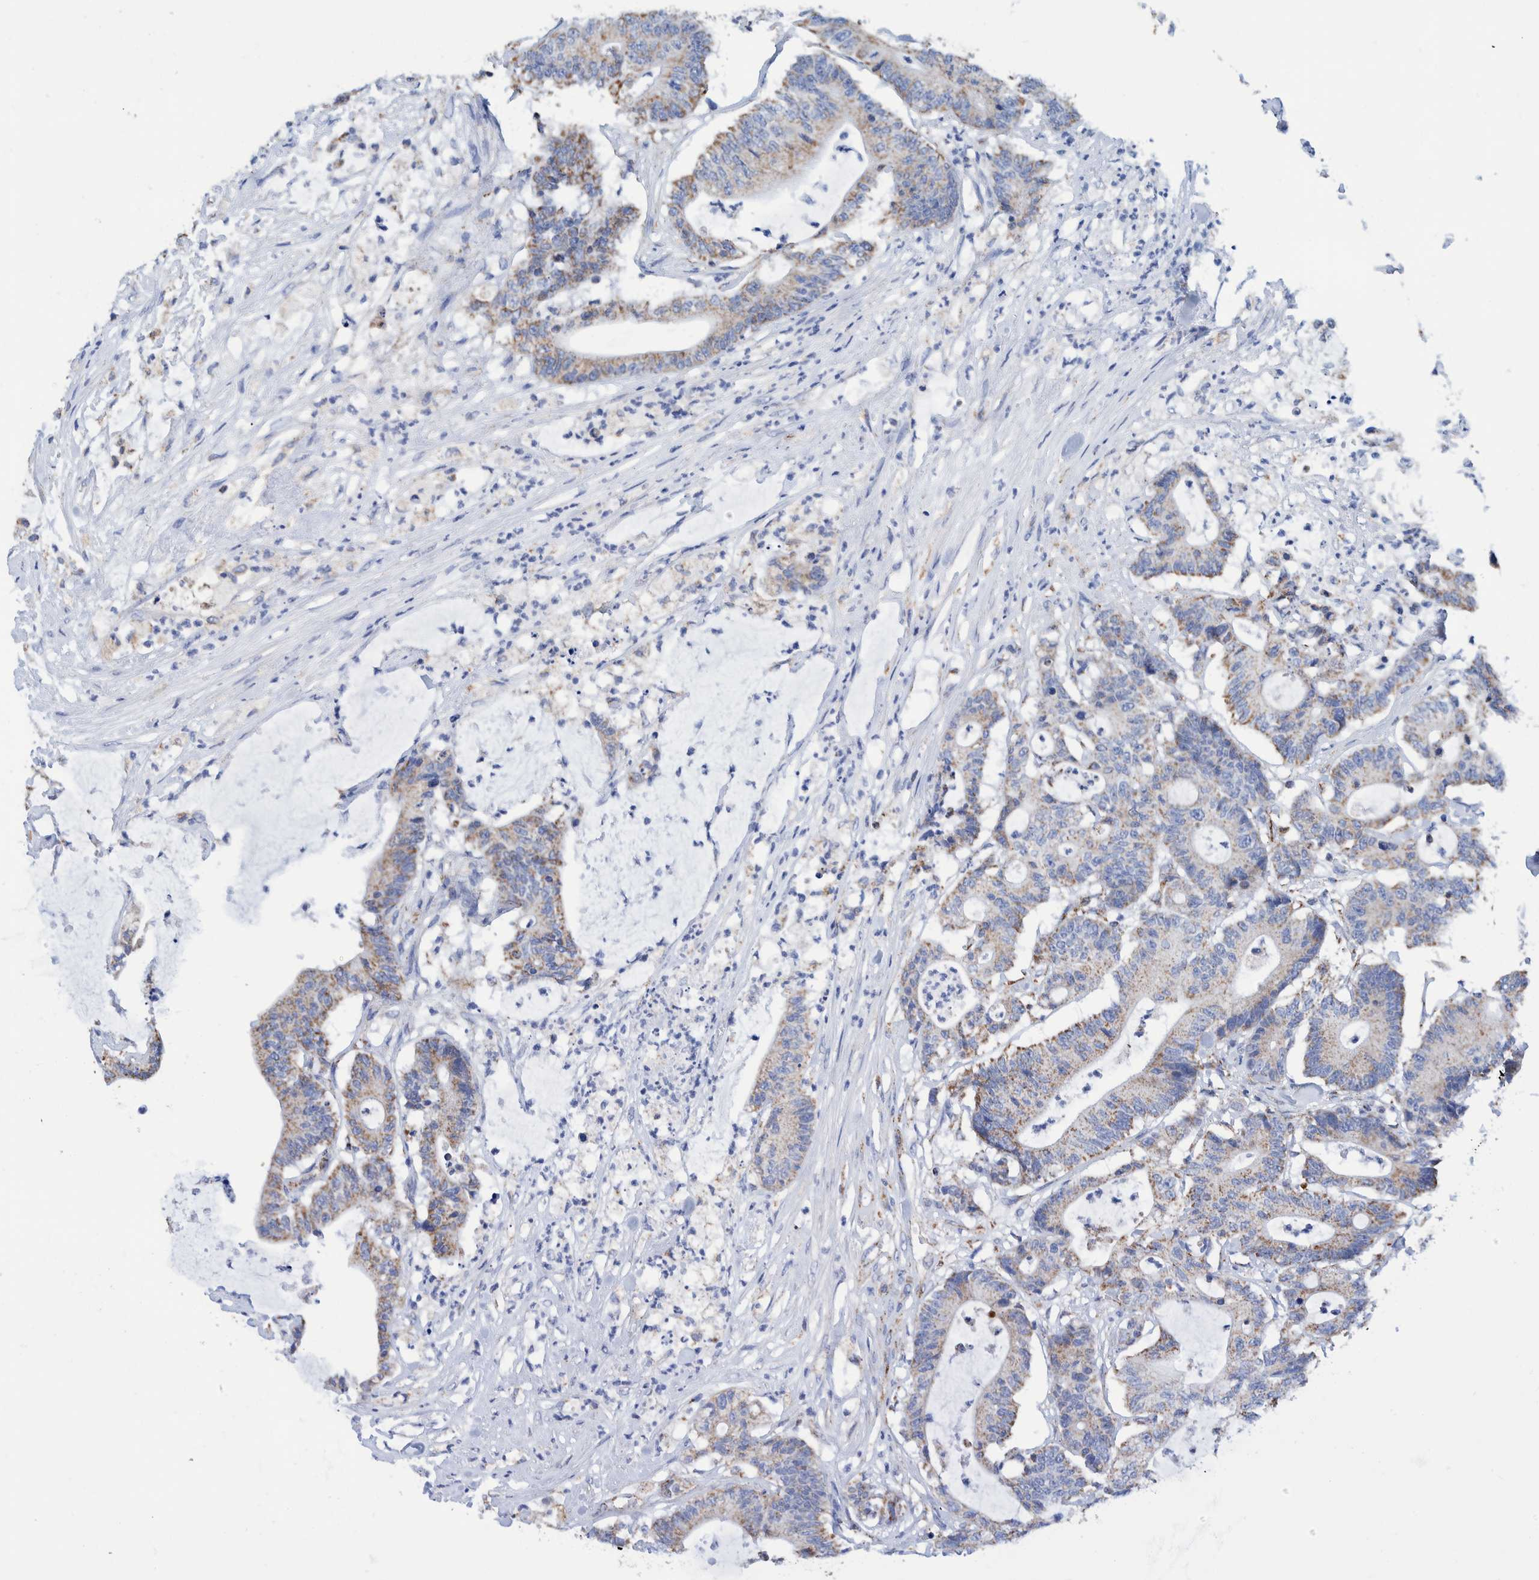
{"staining": {"intensity": "weak", "quantity": ">75%", "location": "cytoplasmic/membranous"}, "tissue": "colorectal cancer", "cell_type": "Tumor cells", "image_type": "cancer", "snomed": [{"axis": "morphology", "description": "Adenocarcinoma, NOS"}, {"axis": "topography", "description": "Colon"}], "caption": "Immunohistochemistry staining of colorectal cancer (adenocarcinoma), which demonstrates low levels of weak cytoplasmic/membranous staining in approximately >75% of tumor cells indicating weak cytoplasmic/membranous protein staining. The staining was performed using DAB (brown) for protein detection and nuclei were counterstained in hematoxylin (blue).", "gene": "DECR1", "patient": {"sex": "female", "age": 84}}